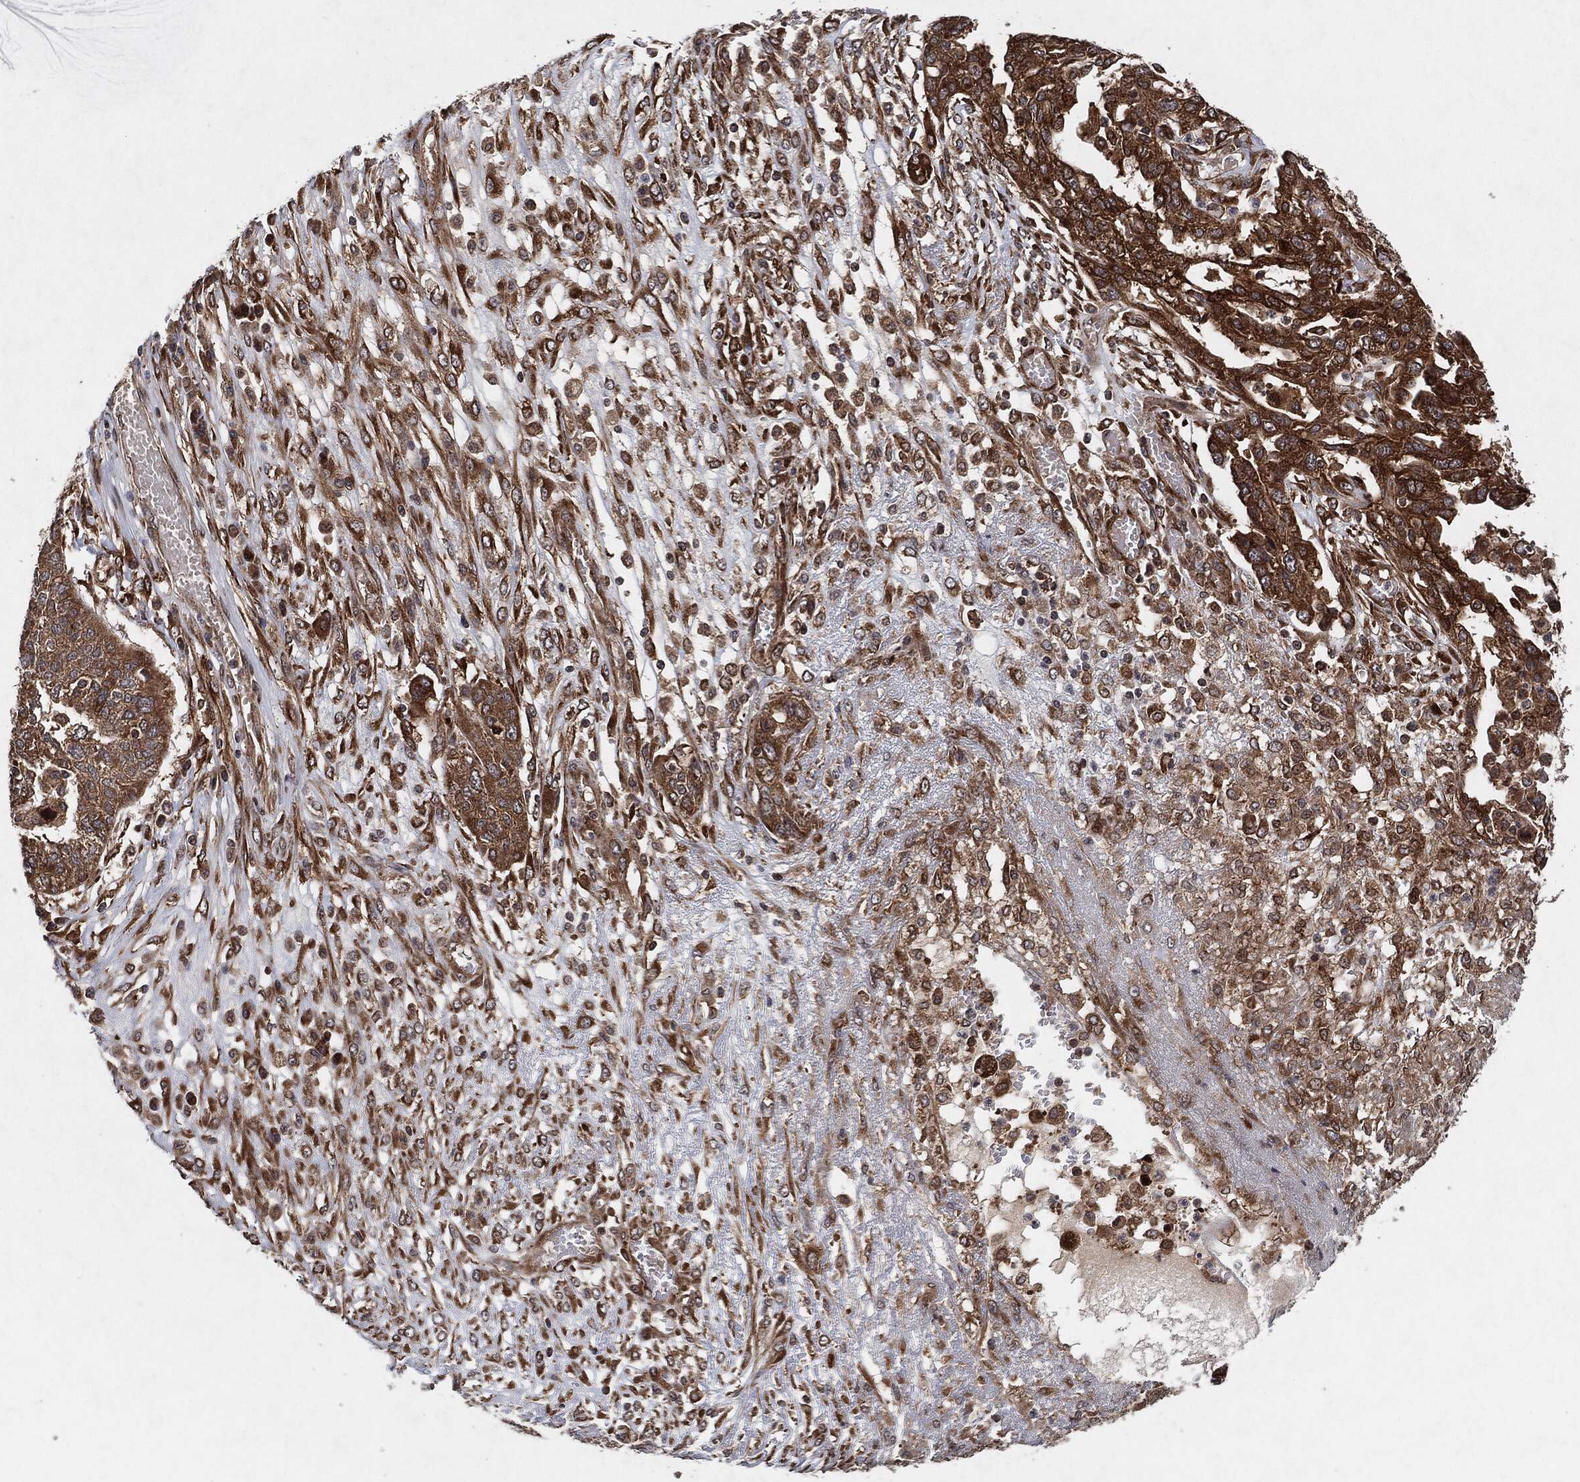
{"staining": {"intensity": "strong", "quantity": ">75%", "location": "cytoplasmic/membranous"}, "tissue": "ovarian cancer", "cell_type": "Tumor cells", "image_type": "cancer", "snomed": [{"axis": "morphology", "description": "Cystadenocarcinoma, serous, NOS"}, {"axis": "topography", "description": "Ovary"}], "caption": "Ovarian cancer (serous cystadenocarcinoma) stained for a protein (brown) exhibits strong cytoplasmic/membranous positive positivity in about >75% of tumor cells.", "gene": "BCAR1", "patient": {"sex": "female", "age": 67}}